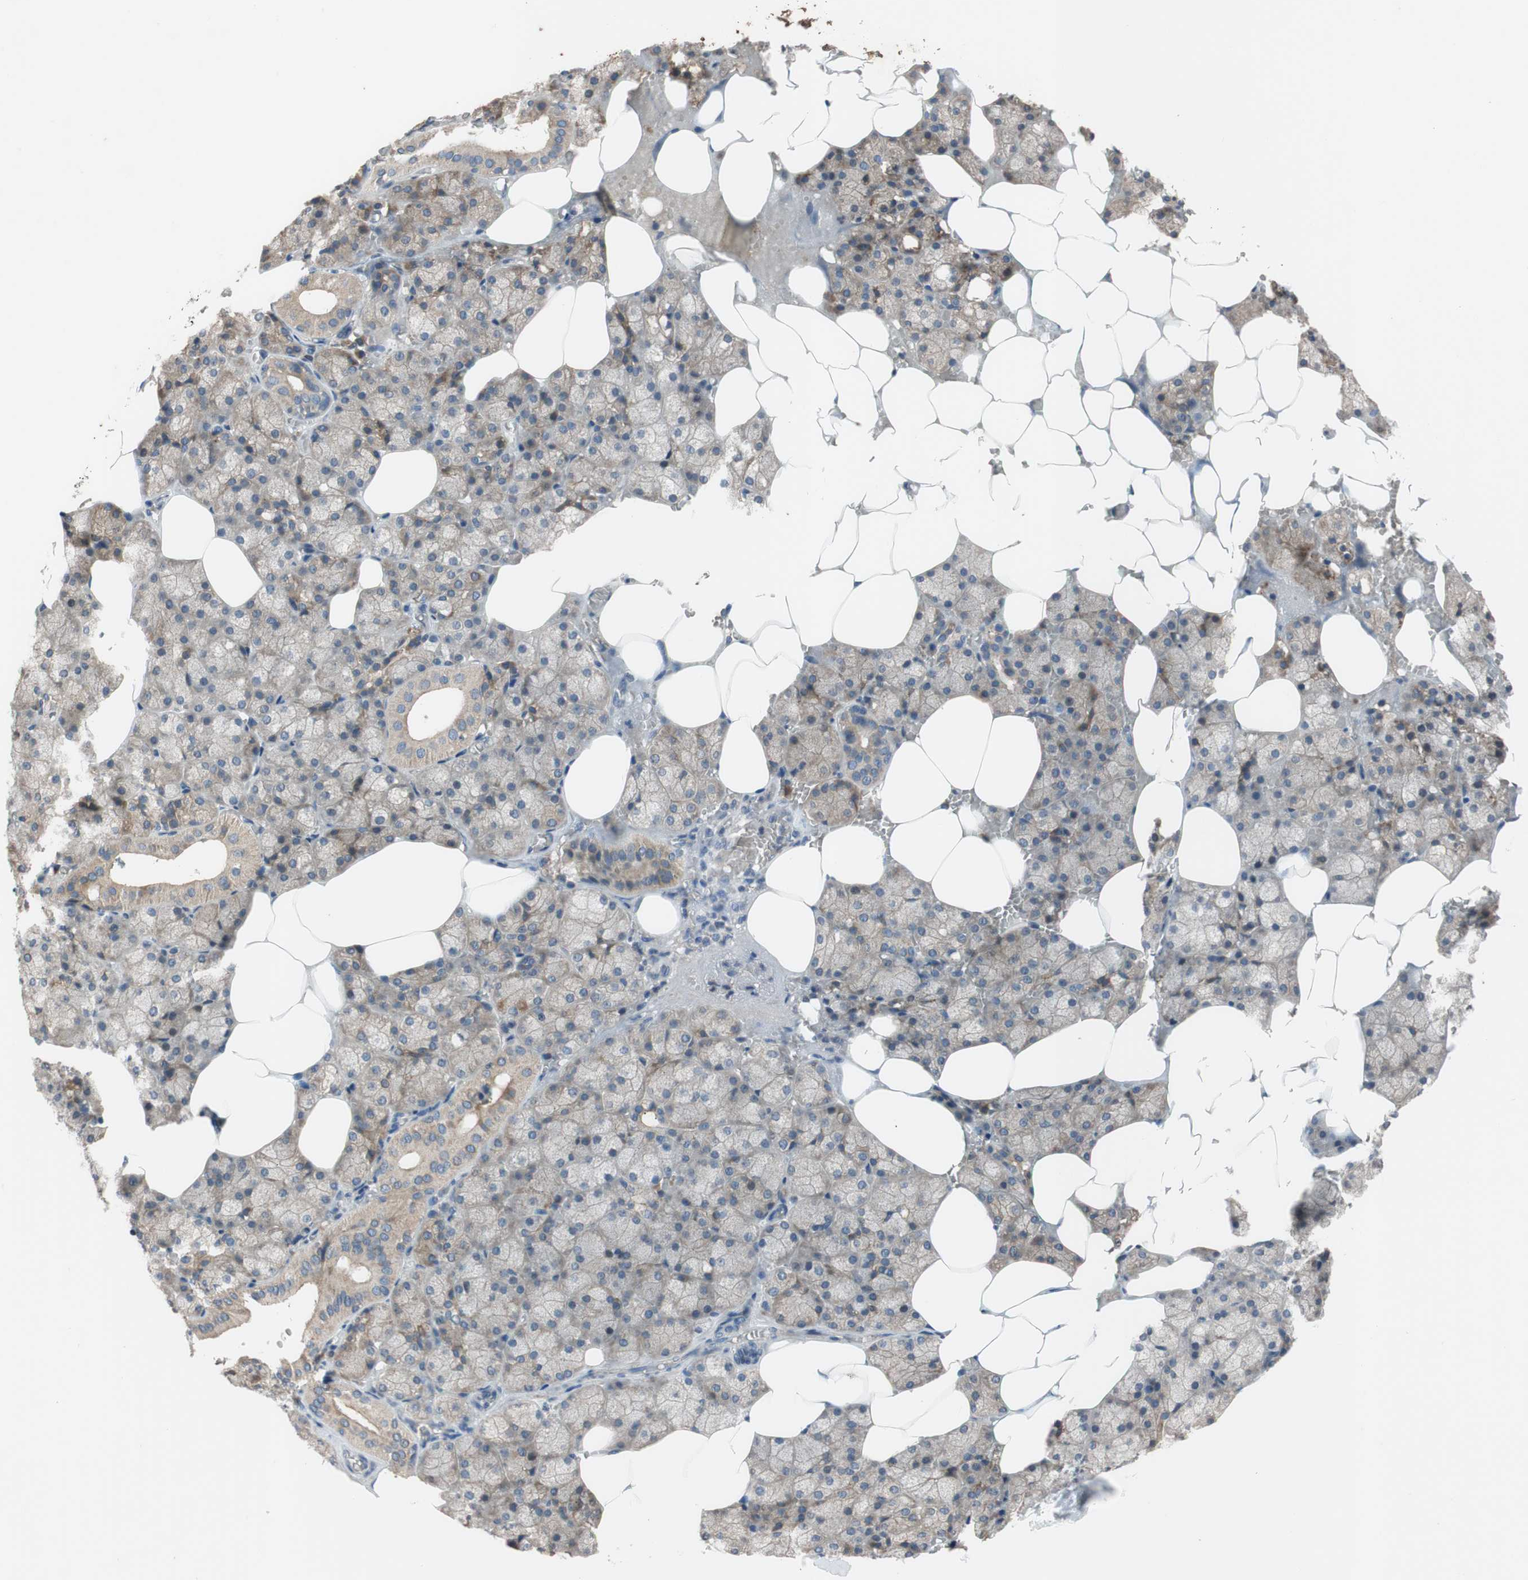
{"staining": {"intensity": "weak", "quantity": ">75%", "location": "cytoplasmic/membranous"}, "tissue": "salivary gland", "cell_type": "Glandular cells", "image_type": "normal", "snomed": [{"axis": "morphology", "description": "Normal tissue, NOS"}, {"axis": "topography", "description": "Salivary gland"}], "caption": "Salivary gland stained with a brown dye demonstrates weak cytoplasmic/membranous positive positivity in approximately >75% of glandular cells.", "gene": "ADD2", "patient": {"sex": "male", "age": 62}}